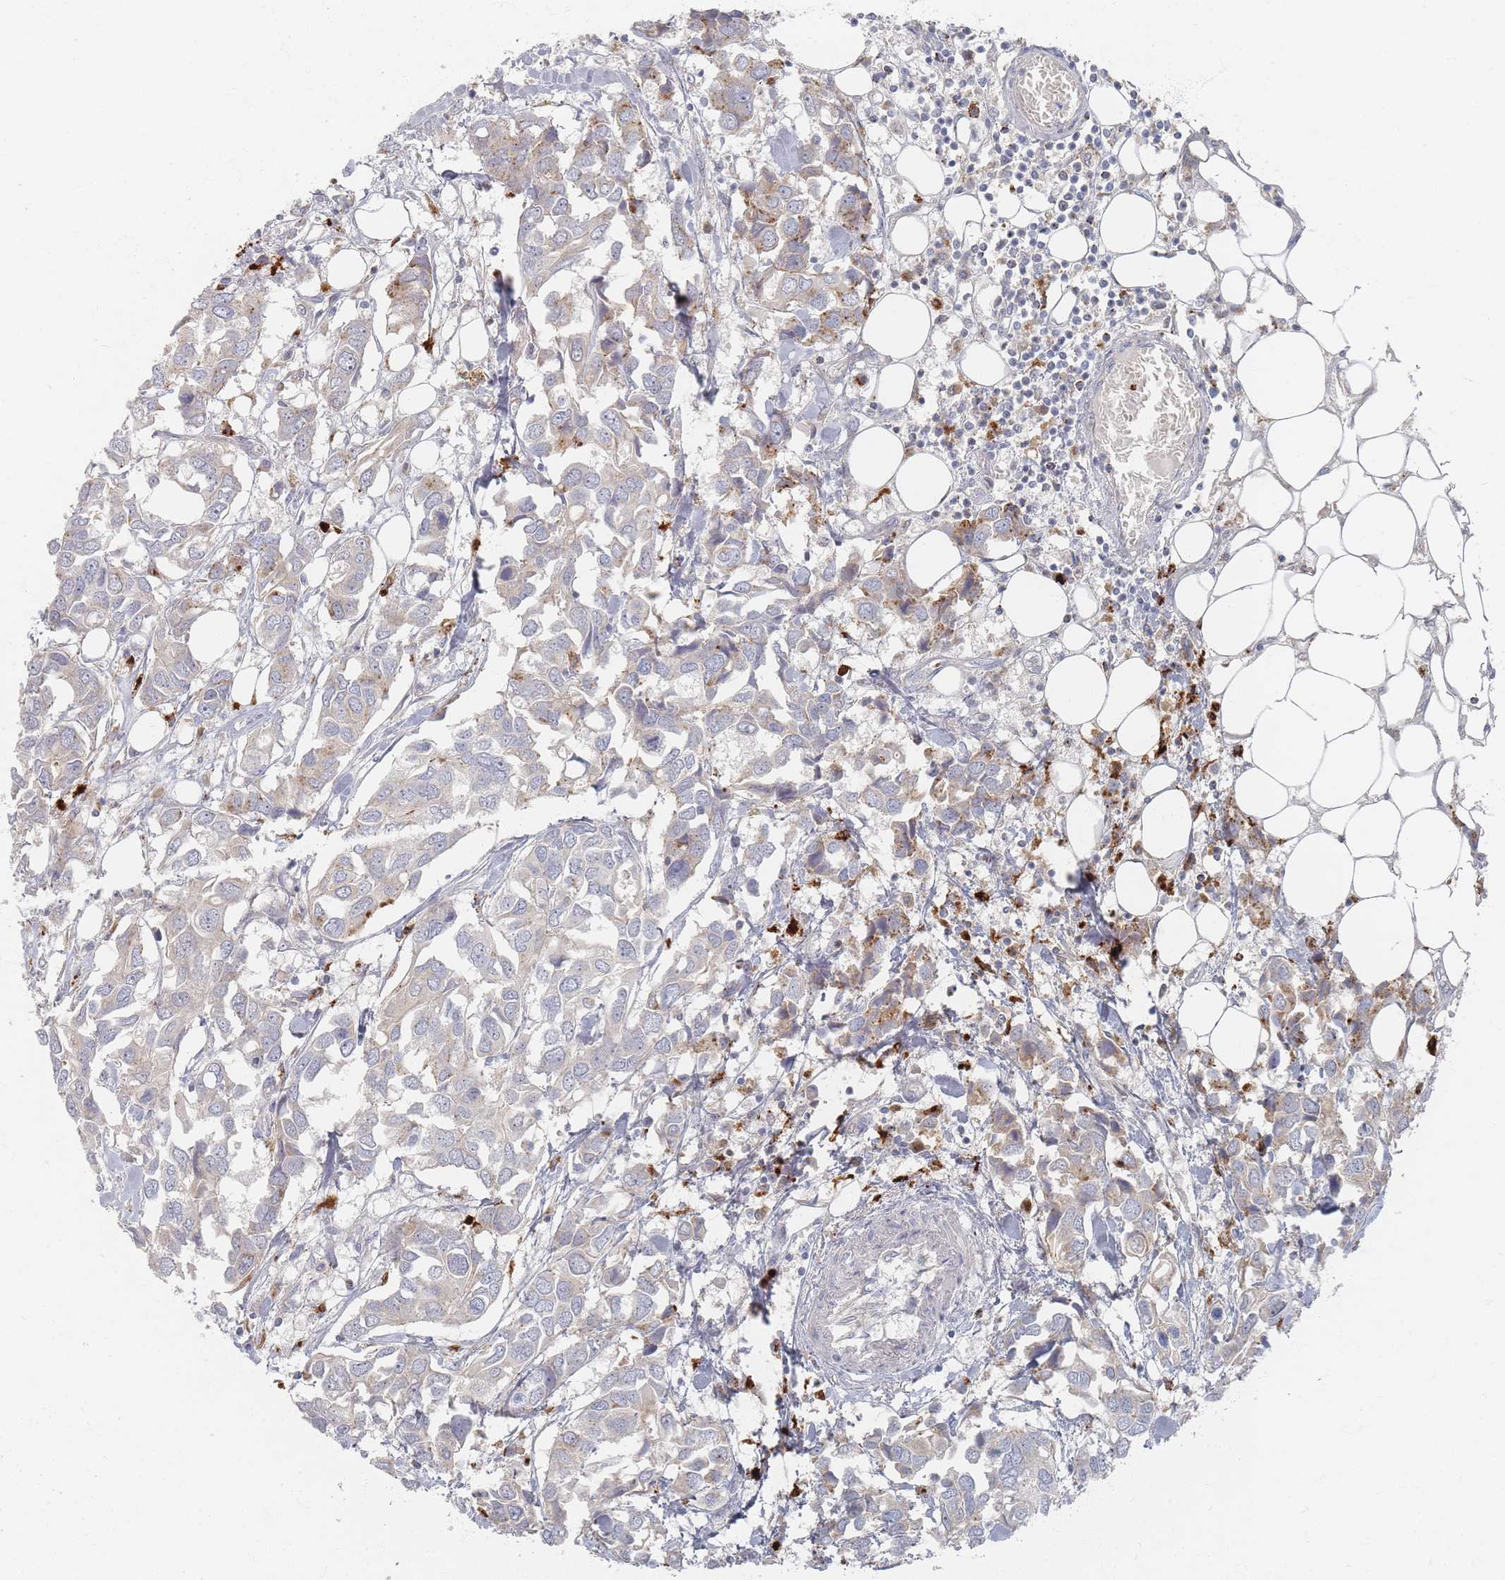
{"staining": {"intensity": "weak", "quantity": "<25%", "location": "cytoplasmic/membranous"}, "tissue": "breast cancer", "cell_type": "Tumor cells", "image_type": "cancer", "snomed": [{"axis": "morphology", "description": "Duct carcinoma"}, {"axis": "topography", "description": "Breast"}], "caption": "There is no significant expression in tumor cells of invasive ductal carcinoma (breast). (DAB immunohistochemistry (IHC) visualized using brightfield microscopy, high magnification).", "gene": "SLC2A11", "patient": {"sex": "female", "age": 83}}